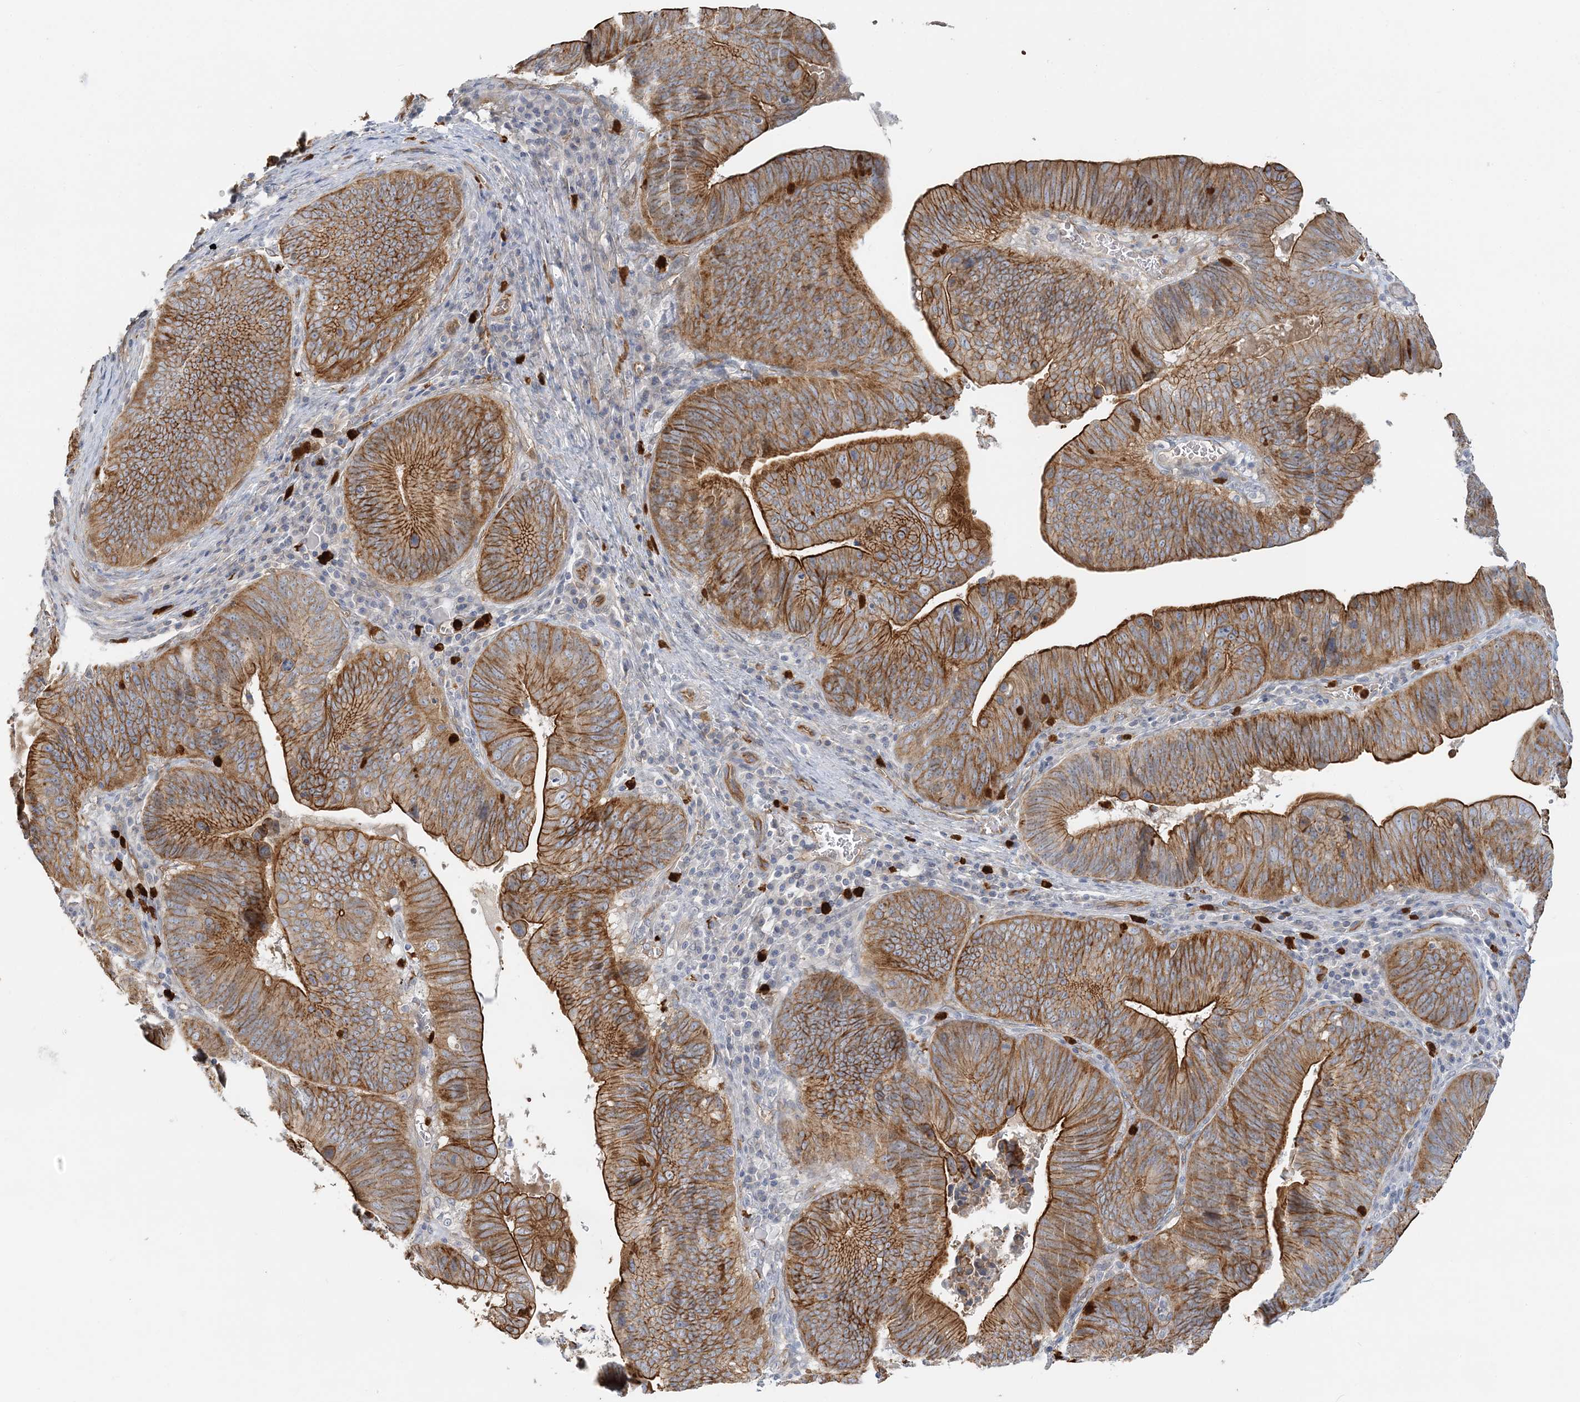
{"staining": {"intensity": "strong", "quantity": ">75%", "location": "cytoplasmic/membranous"}, "tissue": "pancreatic cancer", "cell_type": "Tumor cells", "image_type": "cancer", "snomed": [{"axis": "morphology", "description": "Adenocarcinoma, NOS"}, {"axis": "topography", "description": "Pancreas"}], "caption": "This is an image of IHC staining of adenocarcinoma (pancreatic), which shows strong staining in the cytoplasmic/membranous of tumor cells.", "gene": "DNAH1", "patient": {"sex": "male", "age": 63}}